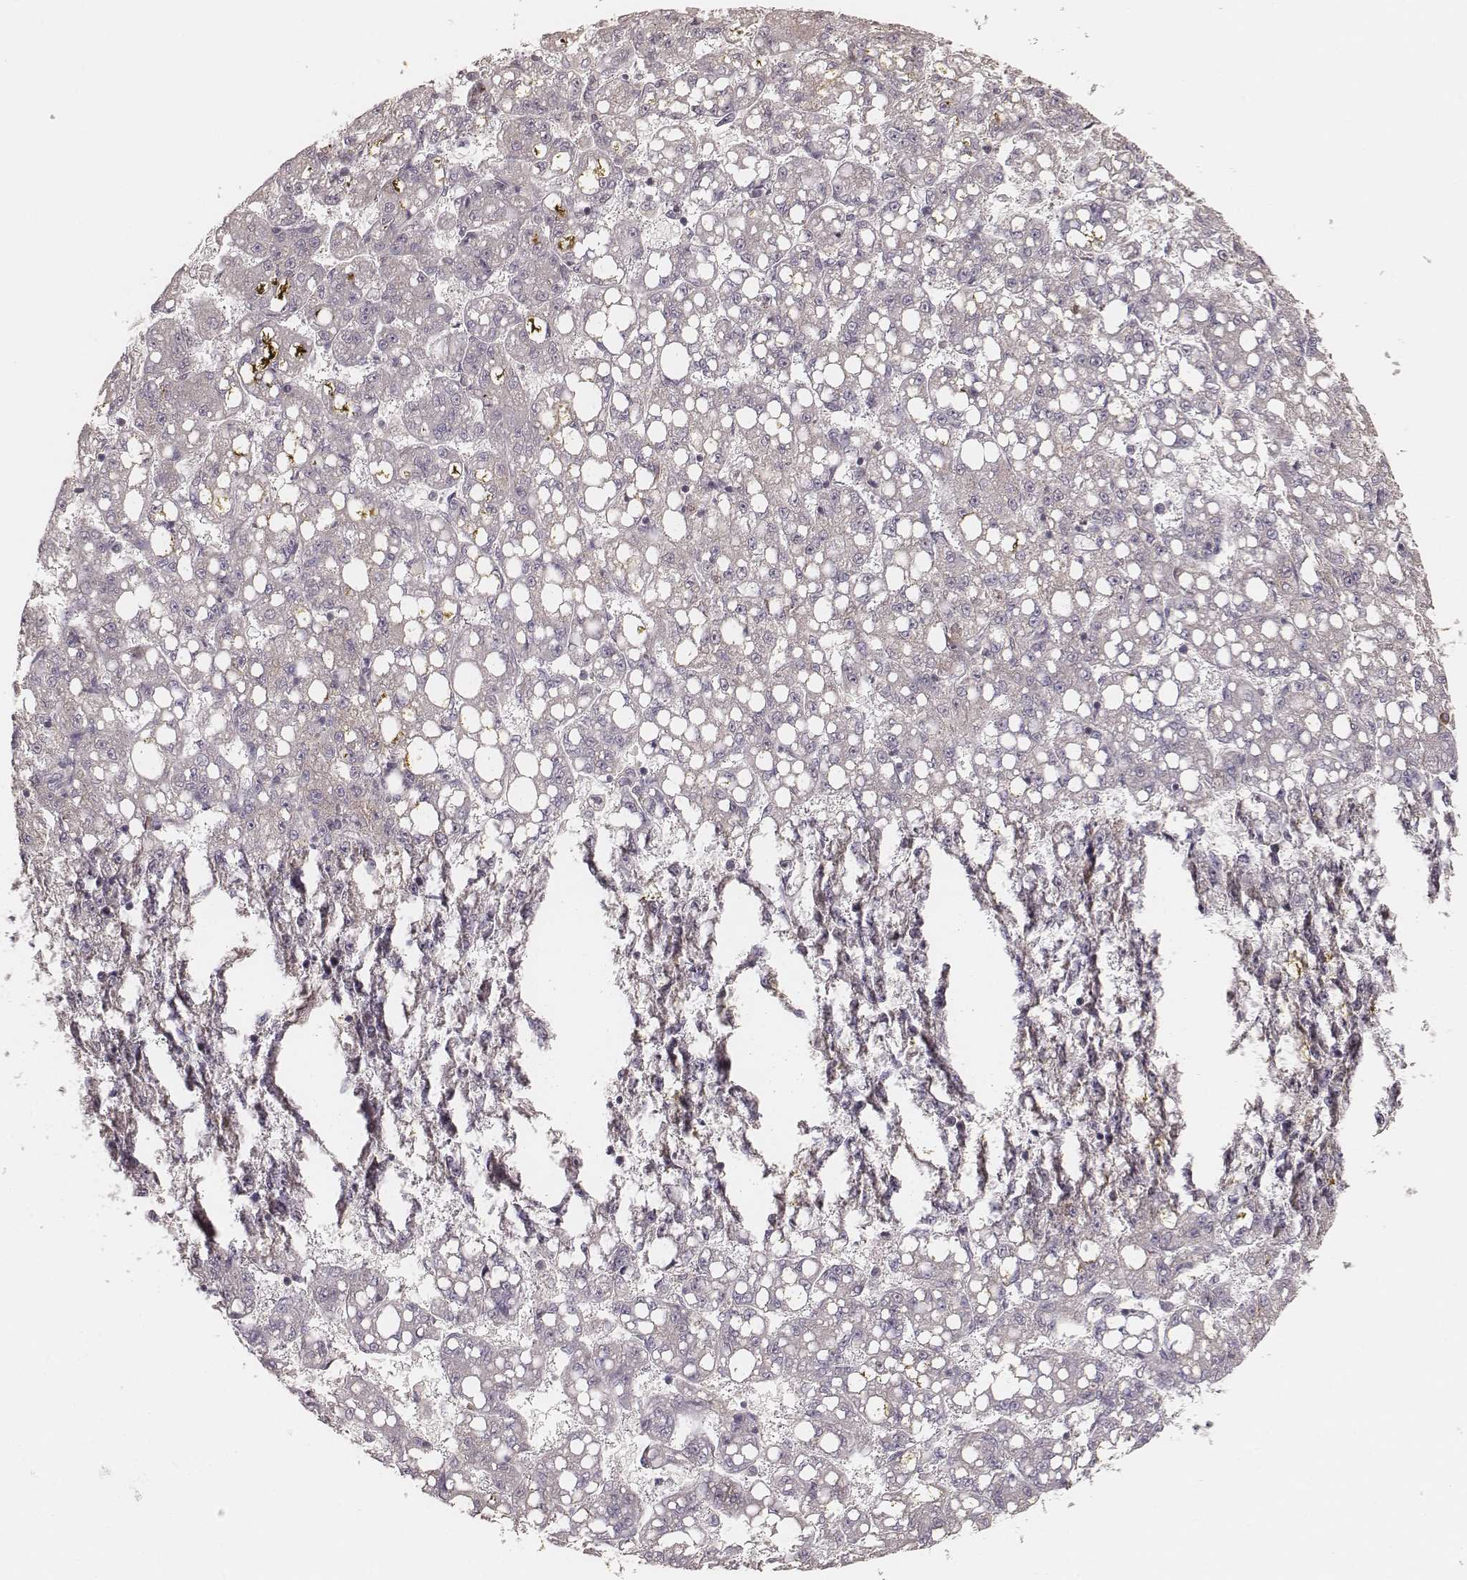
{"staining": {"intensity": "negative", "quantity": "none", "location": "none"}, "tissue": "liver cancer", "cell_type": "Tumor cells", "image_type": "cancer", "snomed": [{"axis": "morphology", "description": "Carcinoma, Hepatocellular, NOS"}, {"axis": "topography", "description": "Liver"}], "caption": "A photomicrograph of human hepatocellular carcinoma (liver) is negative for staining in tumor cells.", "gene": "CARS1", "patient": {"sex": "female", "age": 65}}